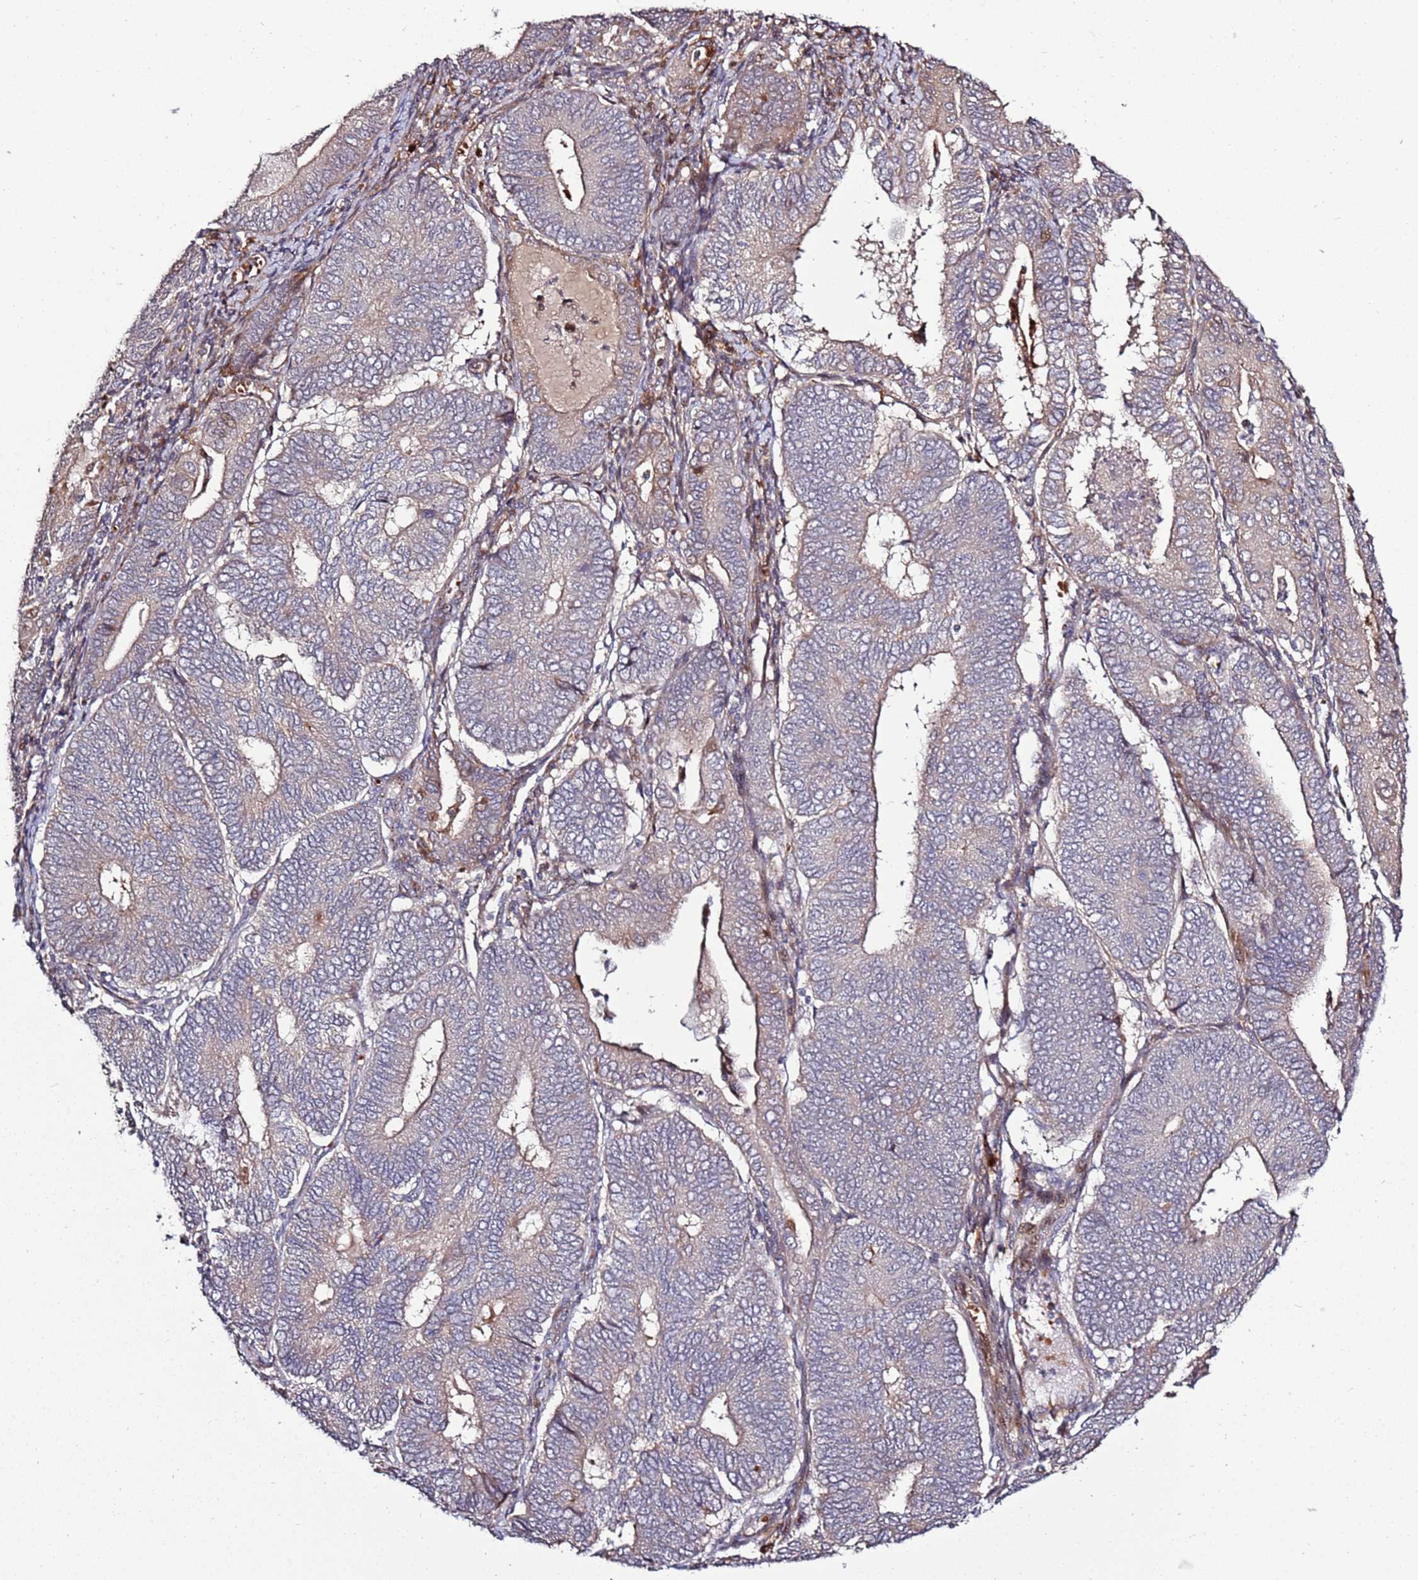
{"staining": {"intensity": "weak", "quantity": "25%-75%", "location": "cytoplasmic/membranous"}, "tissue": "endometrial cancer", "cell_type": "Tumor cells", "image_type": "cancer", "snomed": [{"axis": "morphology", "description": "Adenocarcinoma, NOS"}, {"axis": "topography", "description": "Endometrium"}], "caption": "This micrograph reveals adenocarcinoma (endometrial) stained with immunohistochemistry (IHC) to label a protein in brown. The cytoplasmic/membranous of tumor cells show weak positivity for the protein. Nuclei are counter-stained blue.", "gene": "RHBDL1", "patient": {"sex": "female", "age": 81}}